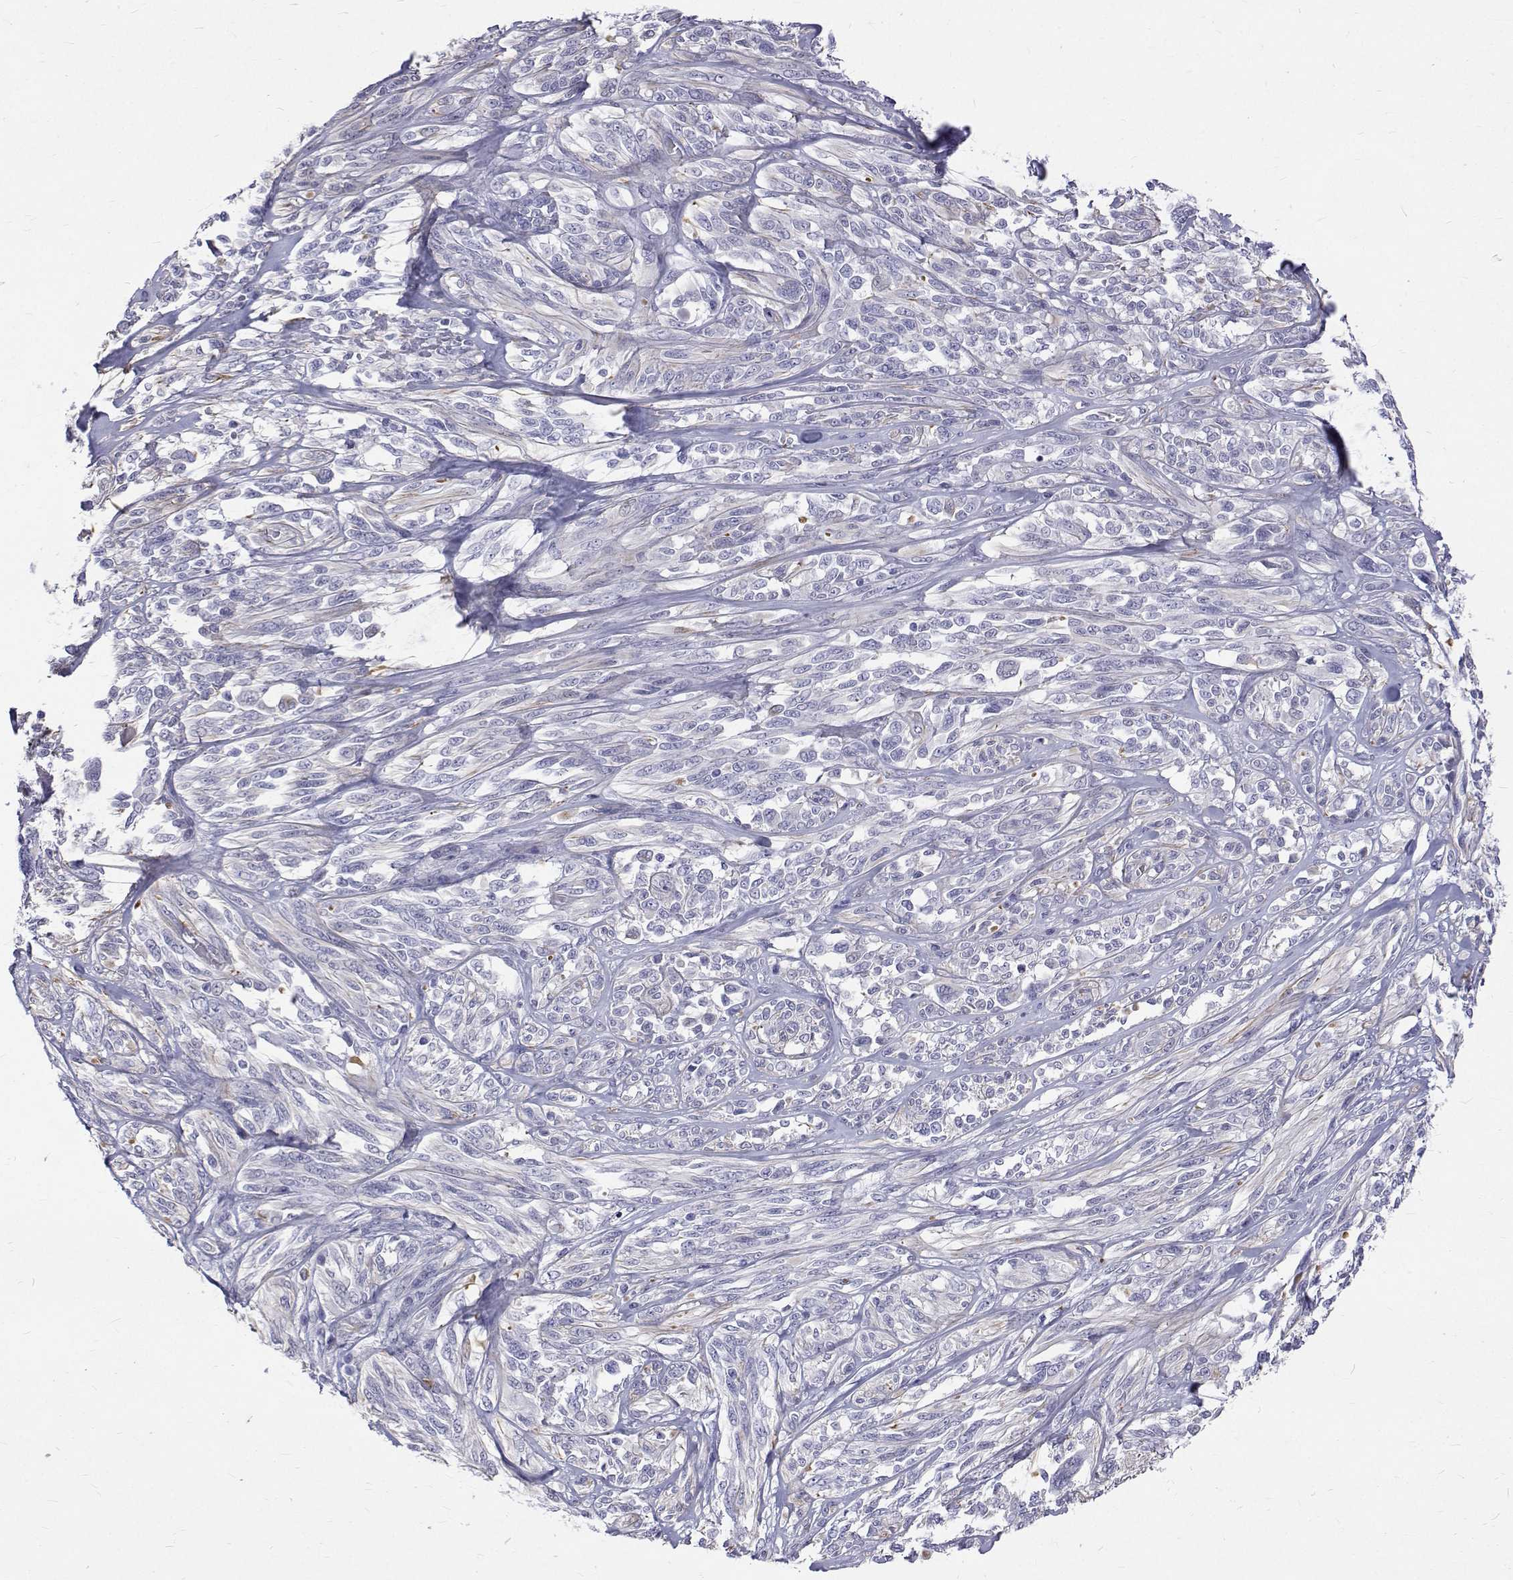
{"staining": {"intensity": "negative", "quantity": "none", "location": "none"}, "tissue": "melanoma", "cell_type": "Tumor cells", "image_type": "cancer", "snomed": [{"axis": "morphology", "description": "Malignant melanoma, NOS"}, {"axis": "topography", "description": "Skin"}], "caption": "Human melanoma stained for a protein using IHC exhibits no positivity in tumor cells.", "gene": "OPRPN", "patient": {"sex": "female", "age": 91}}